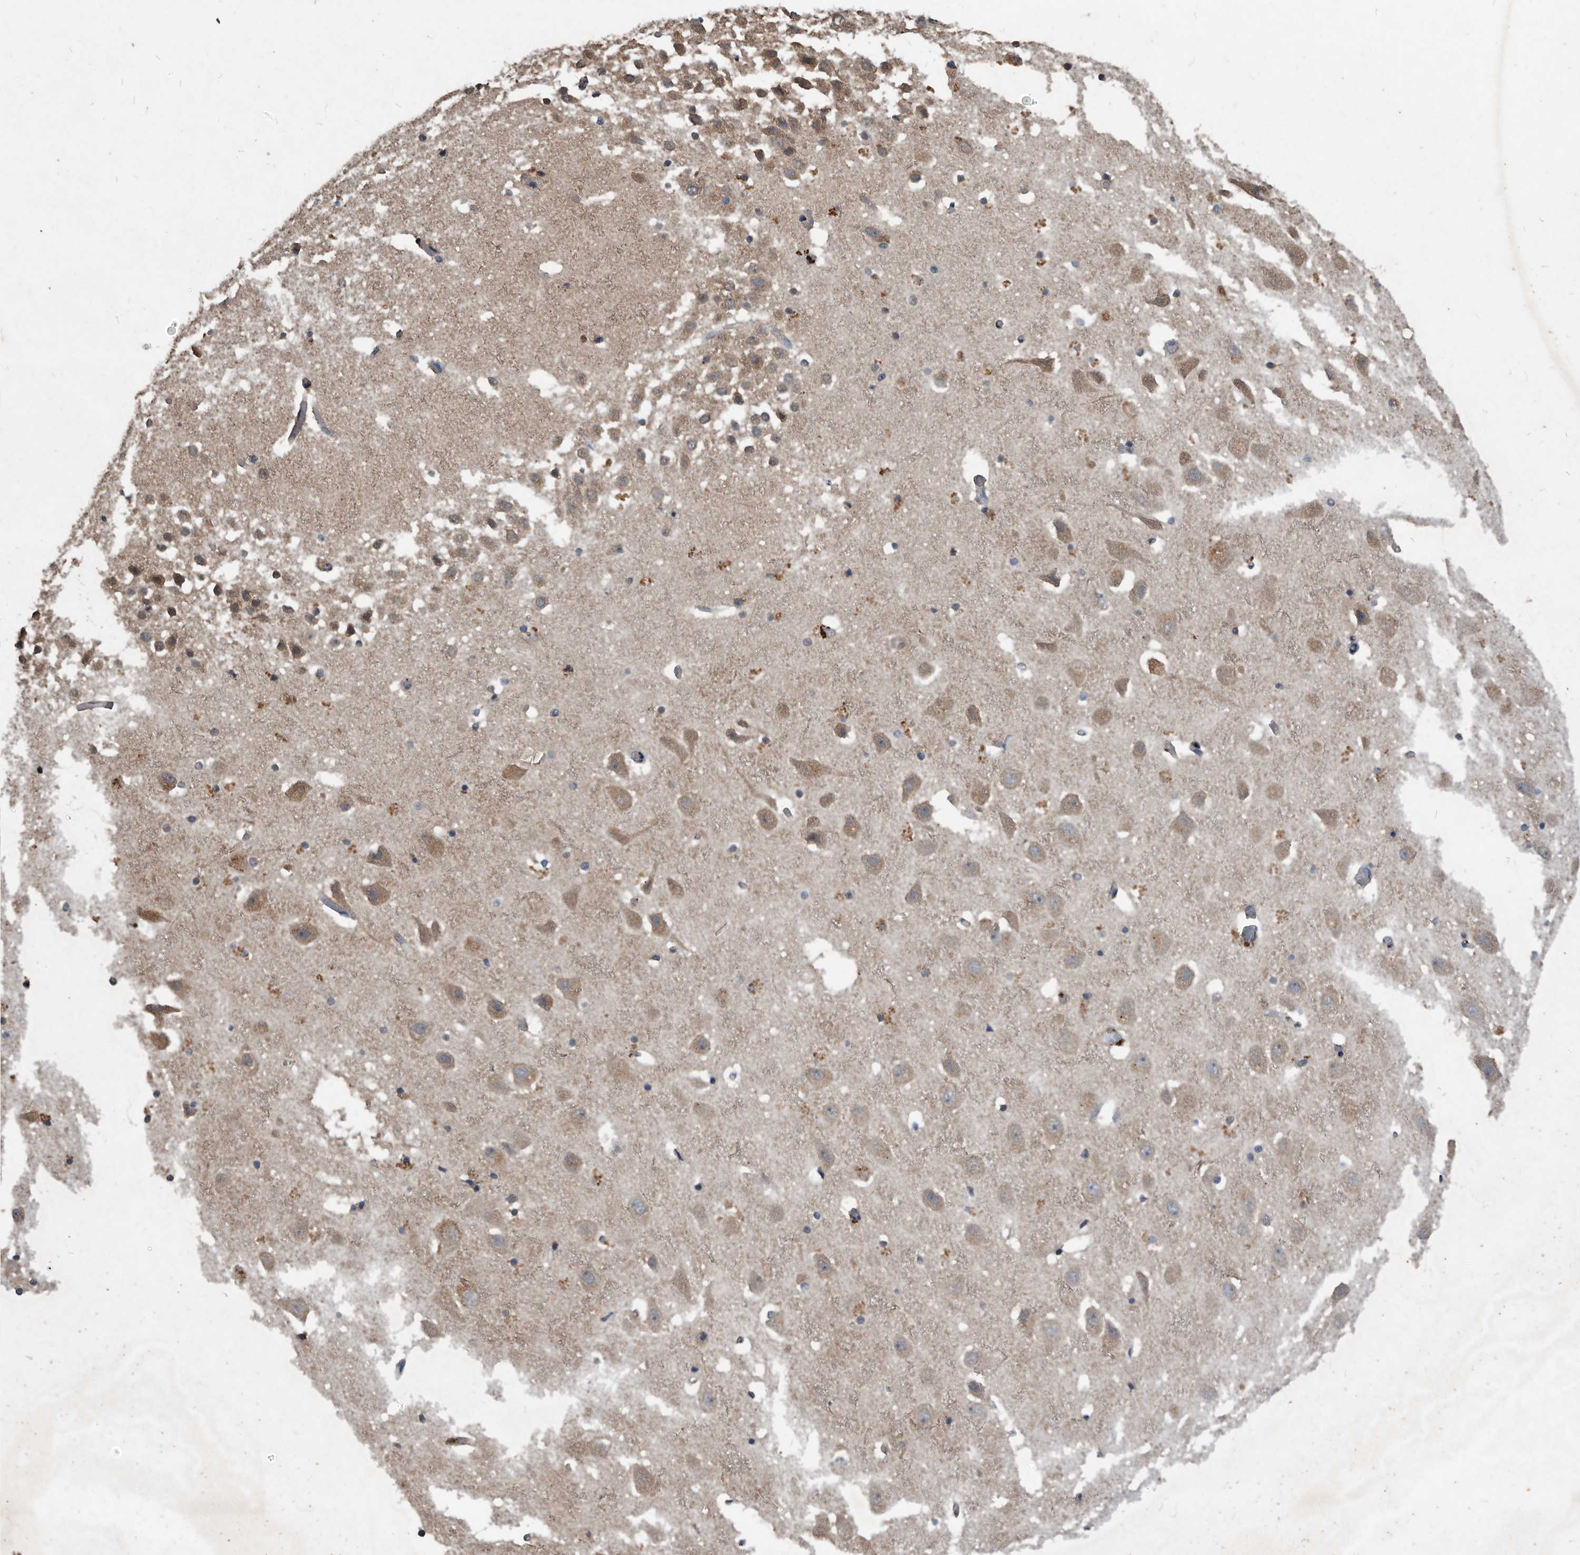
{"staining": {"intensity": "moderate", "quantity": "<25%", "location": "cytoplasmic/membranous"}, "tissue": "hippocampus", "cell_type": "Glial cells", "image_type": "normal", "snomed": [{"axis": "morphology", "description": "Normal tissue, NOS"}, {"axis": "topography", "description": "Hippocampus"}], "caption": "This micrograph exhibits immunohistochemistry staining of unremarkable human hippocampus, with low moderate cytoplasmic/membranous staining in about <25% of glial cells.", "gene": "NRBP1", "patient": {"sex": "female", "age": 52}}